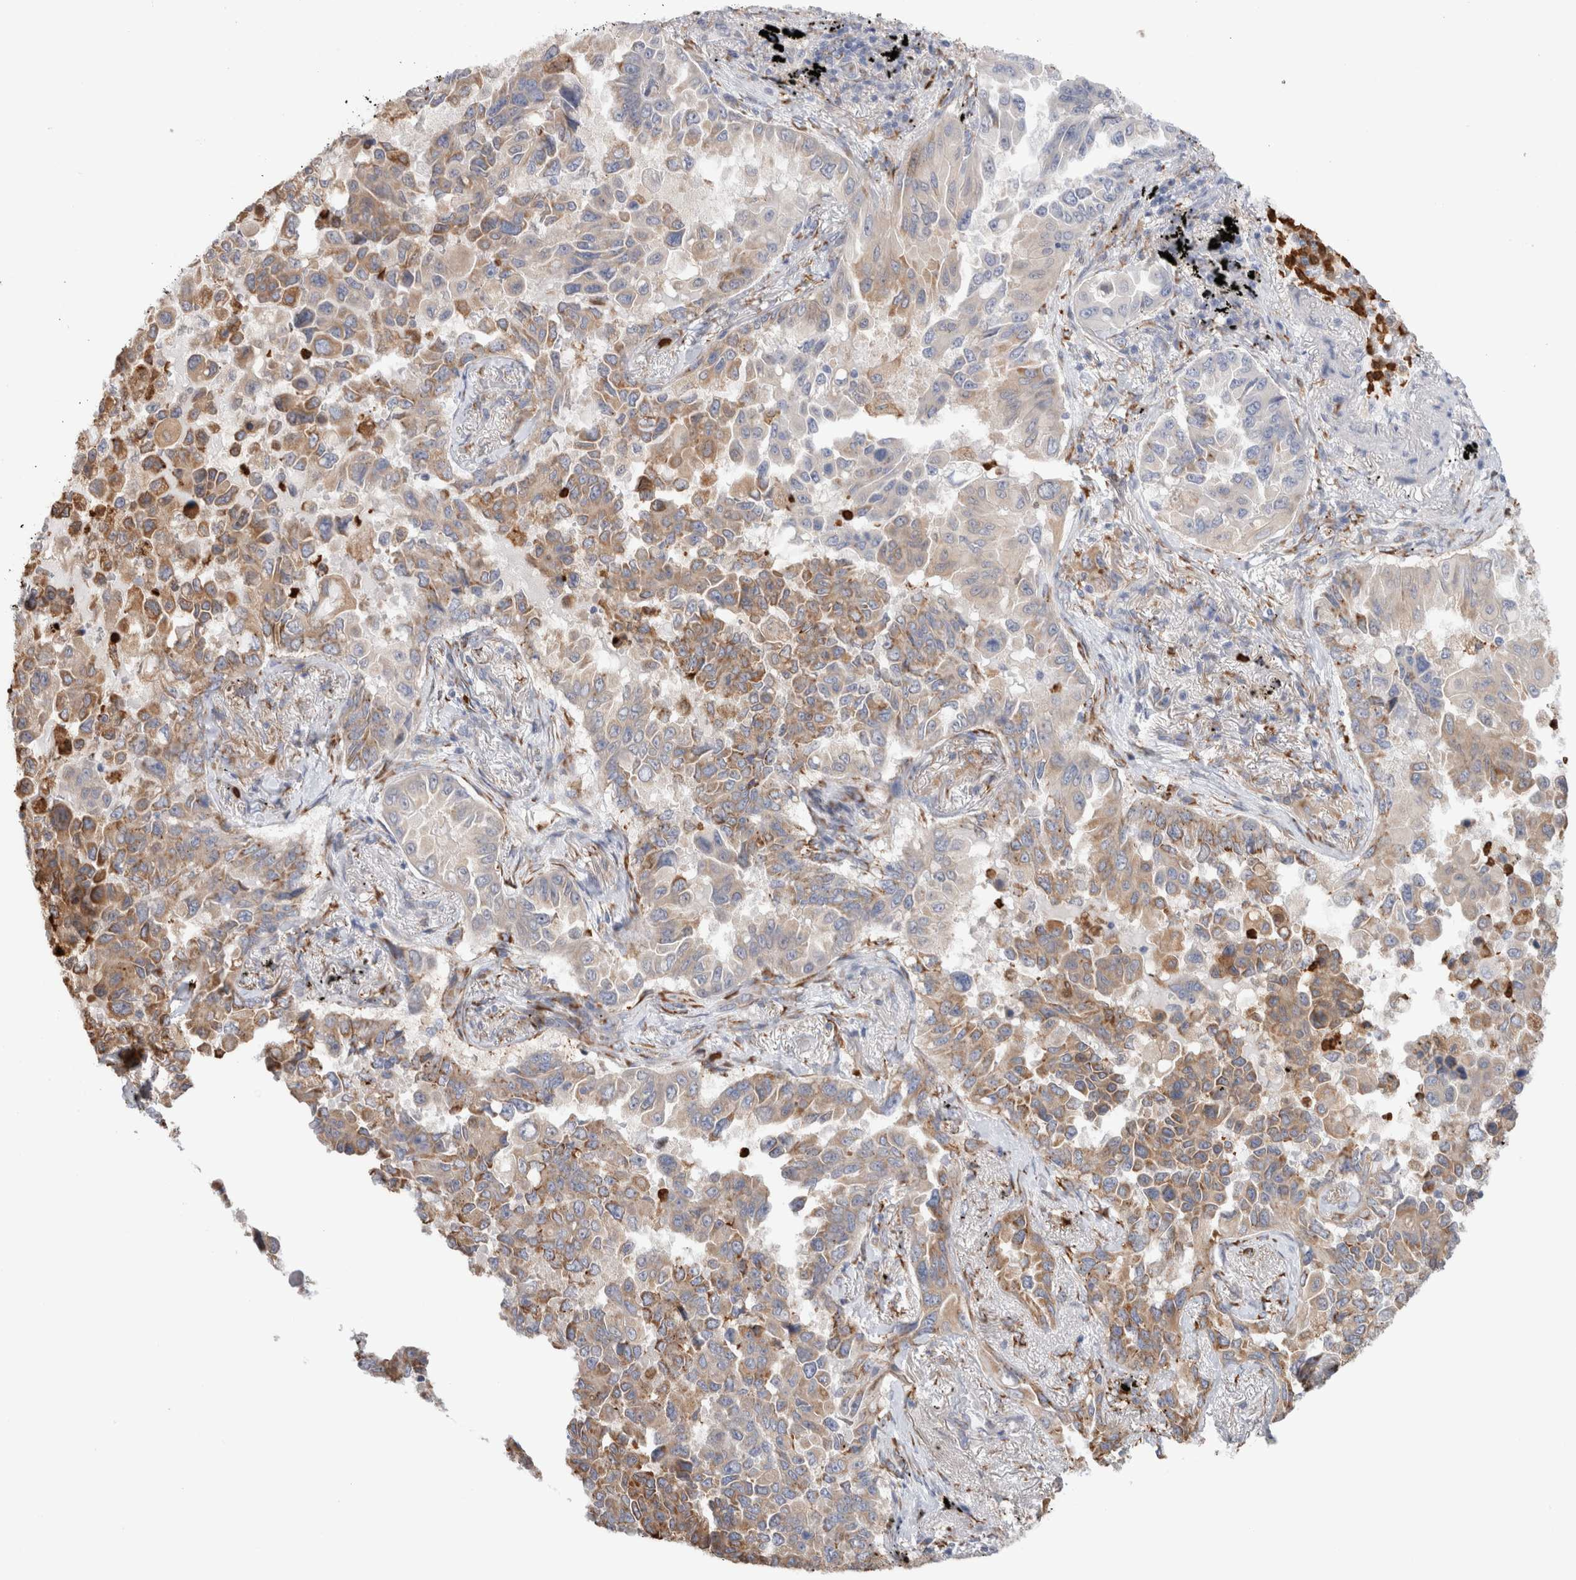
{"staining": {"intensity": "weak", "quantity": "25%-75%", "location": "cytoplasmic/membranous"}, "tissue": "lung cancer", "cell_type": "Tumor cells", "image_type": "cancer", "snomed": [{"axis": "morphology", "description": "Adenocarcinoma, NOS"}, {"axis": "topography", "description": "Lung"}], "caption": "Immunohistochemistry (IHC) histopathology image of adenocarcinoma (lung) stained for a protein (brown), which exhibits low levels of weak cytoplasmic/membranous staining in approximately 25%-75% of tumor cells.", "gene": "P4HA1", "patient": {"sex": "female", "age": 67}}